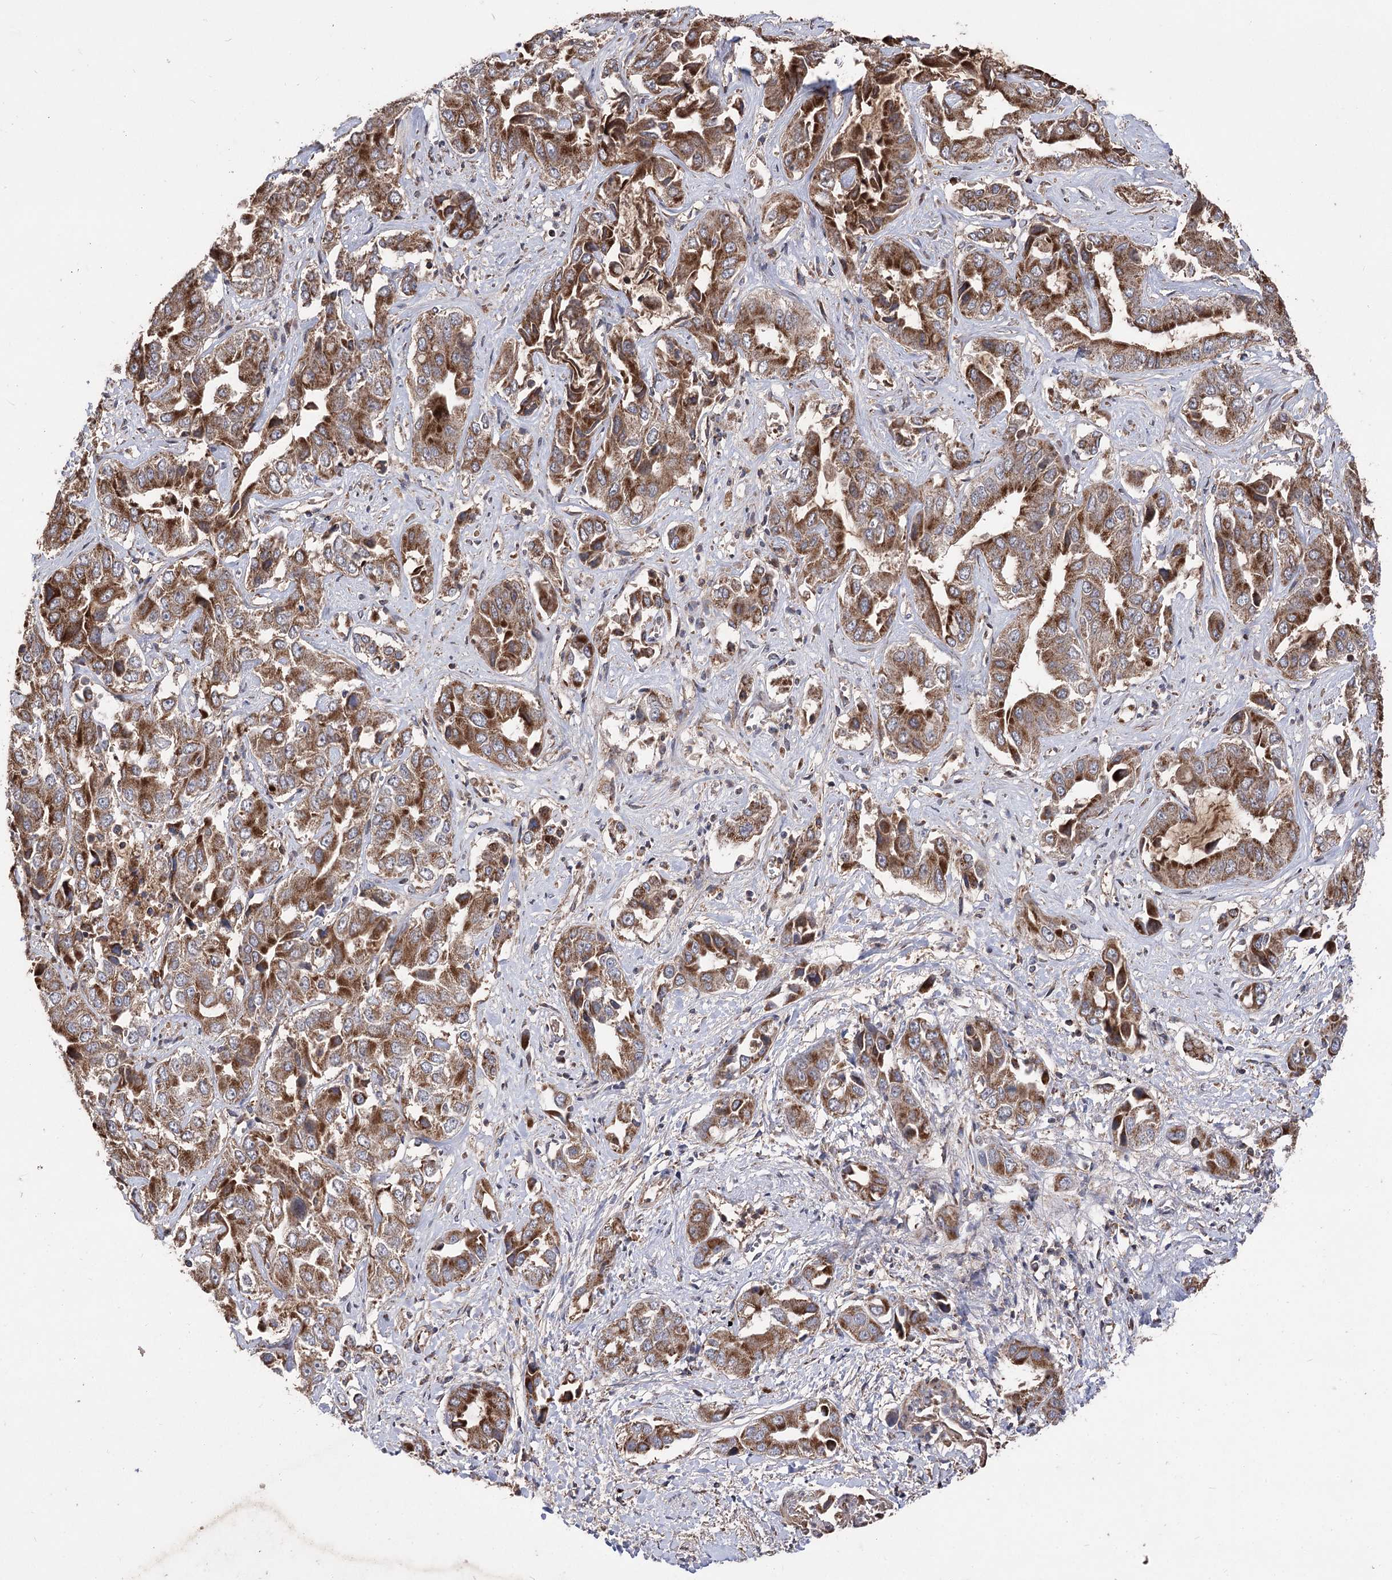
{"staining": {"intensity": "moderate", "quantity": ">75%", "location": "cytoplasmic/membranous"}, "tissue": "liver cancer", "cell_type": "Tumor cells", "image_type": "cancer", "snomed": [{"axis": "morphology", "description": "Cholangiocarcinoma"}, {"axis": "topography", "description": "Liver"}], "caption": "Liver cancer (cholangiocarcinoma) stained with a brown dye displays moderate cytoplasmic/membranous positive expression in approximately >75% of tumor cells.", "gene": "RASSF3", "patient": {"sex": "female", "age": 52}}